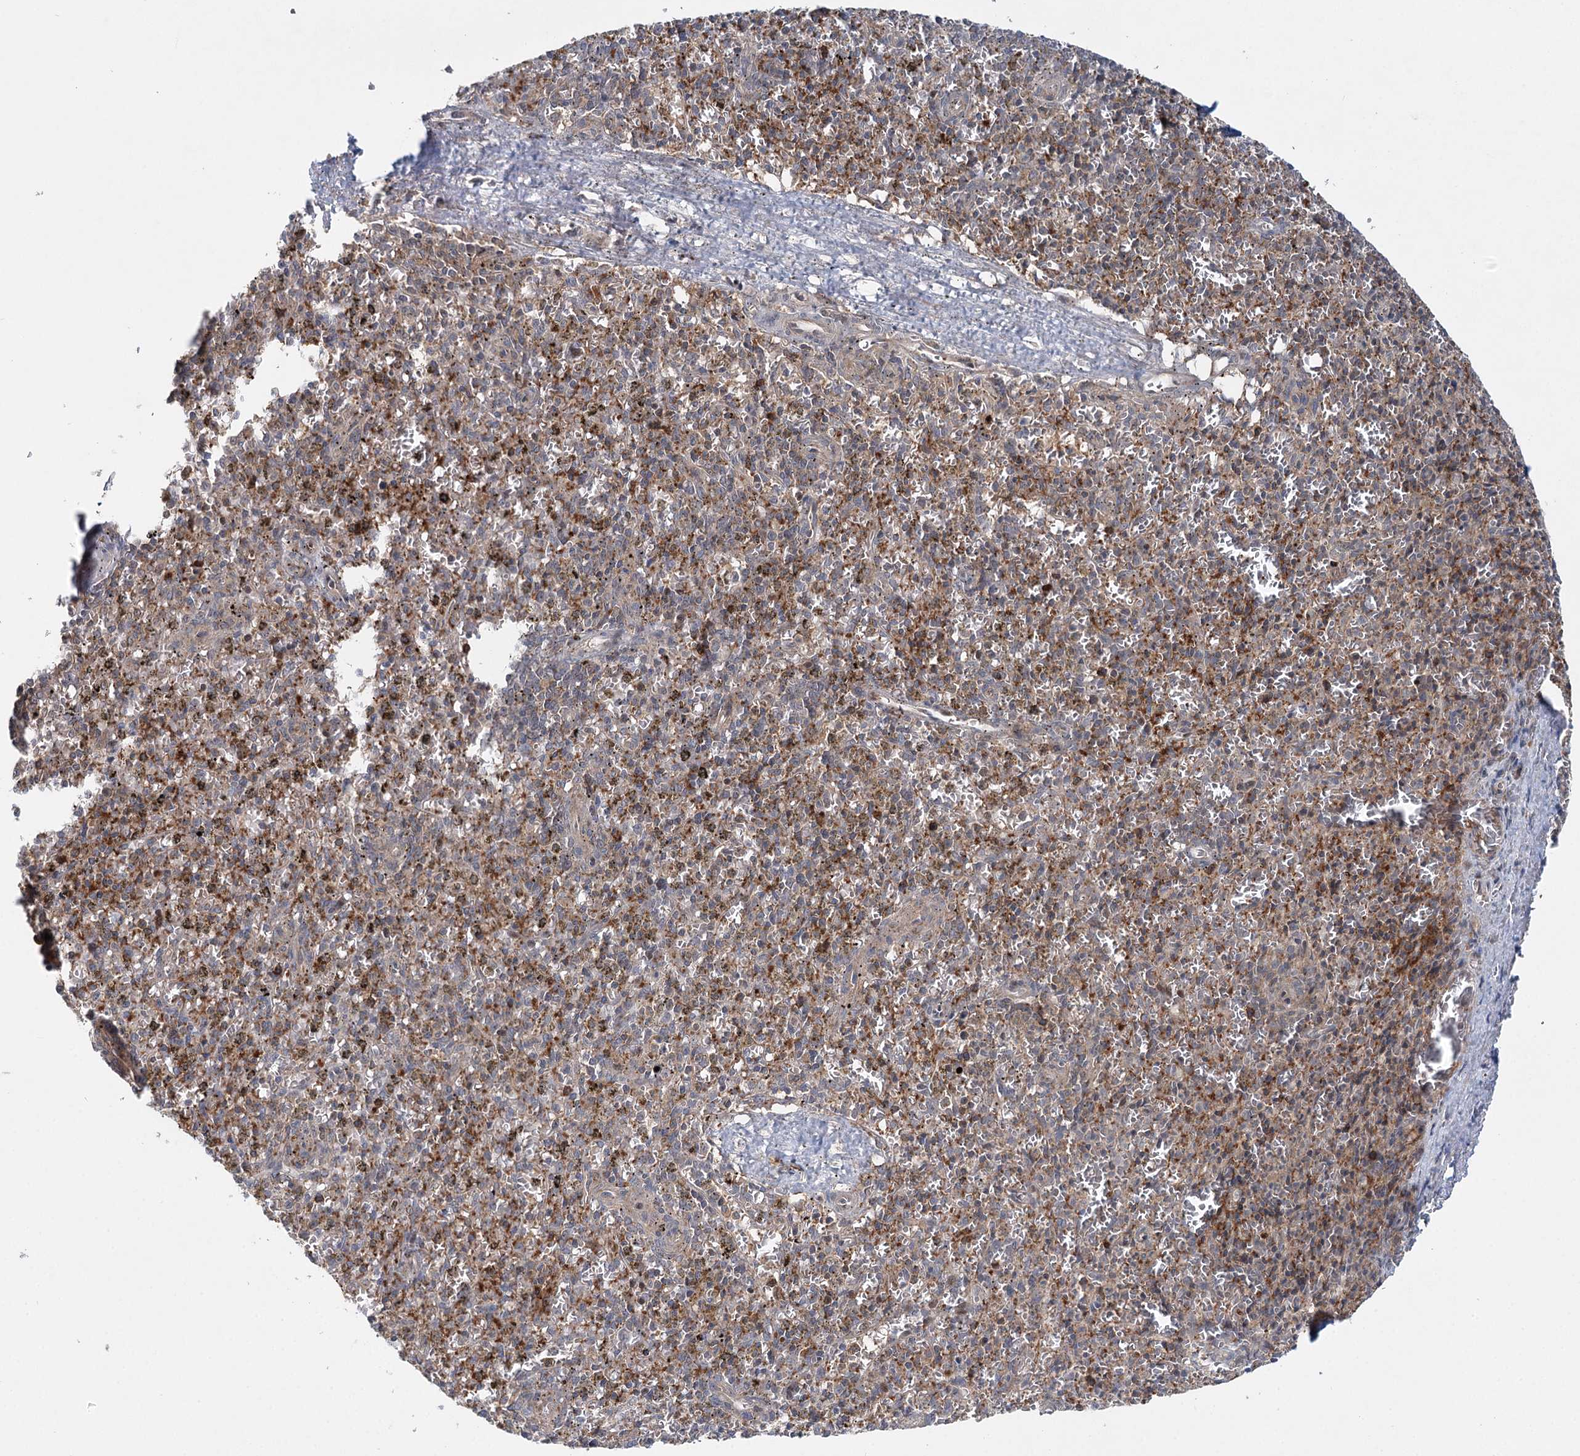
{"staining": {"intensity": "moderate", "quantity": "<25%", "location": "cytoplasmic/membranous"}, "tissue": "spleen", "cell_type": "Cells in red pulp", "image_type": "normal", "snomed": [{"axis": "morphology", "description": "Normal tissue, NOS"}, {"axis": "topography", "description": "Spleen"}], "caption": "A high-resolution image shows immunohistochemistry (IHC) staining of normal spleen, which reveals moderate cytoplasmic/membranous expression in about <25% of cells in red pulp. The staining is performed using DAB (3,3'-diaminobenzidine) brown chromogen to label protein expression. The nuclei are counter-stained blue using hematoxylin.", "gene": "WDR44", "patient": {"sex": "male", "age": 72}}